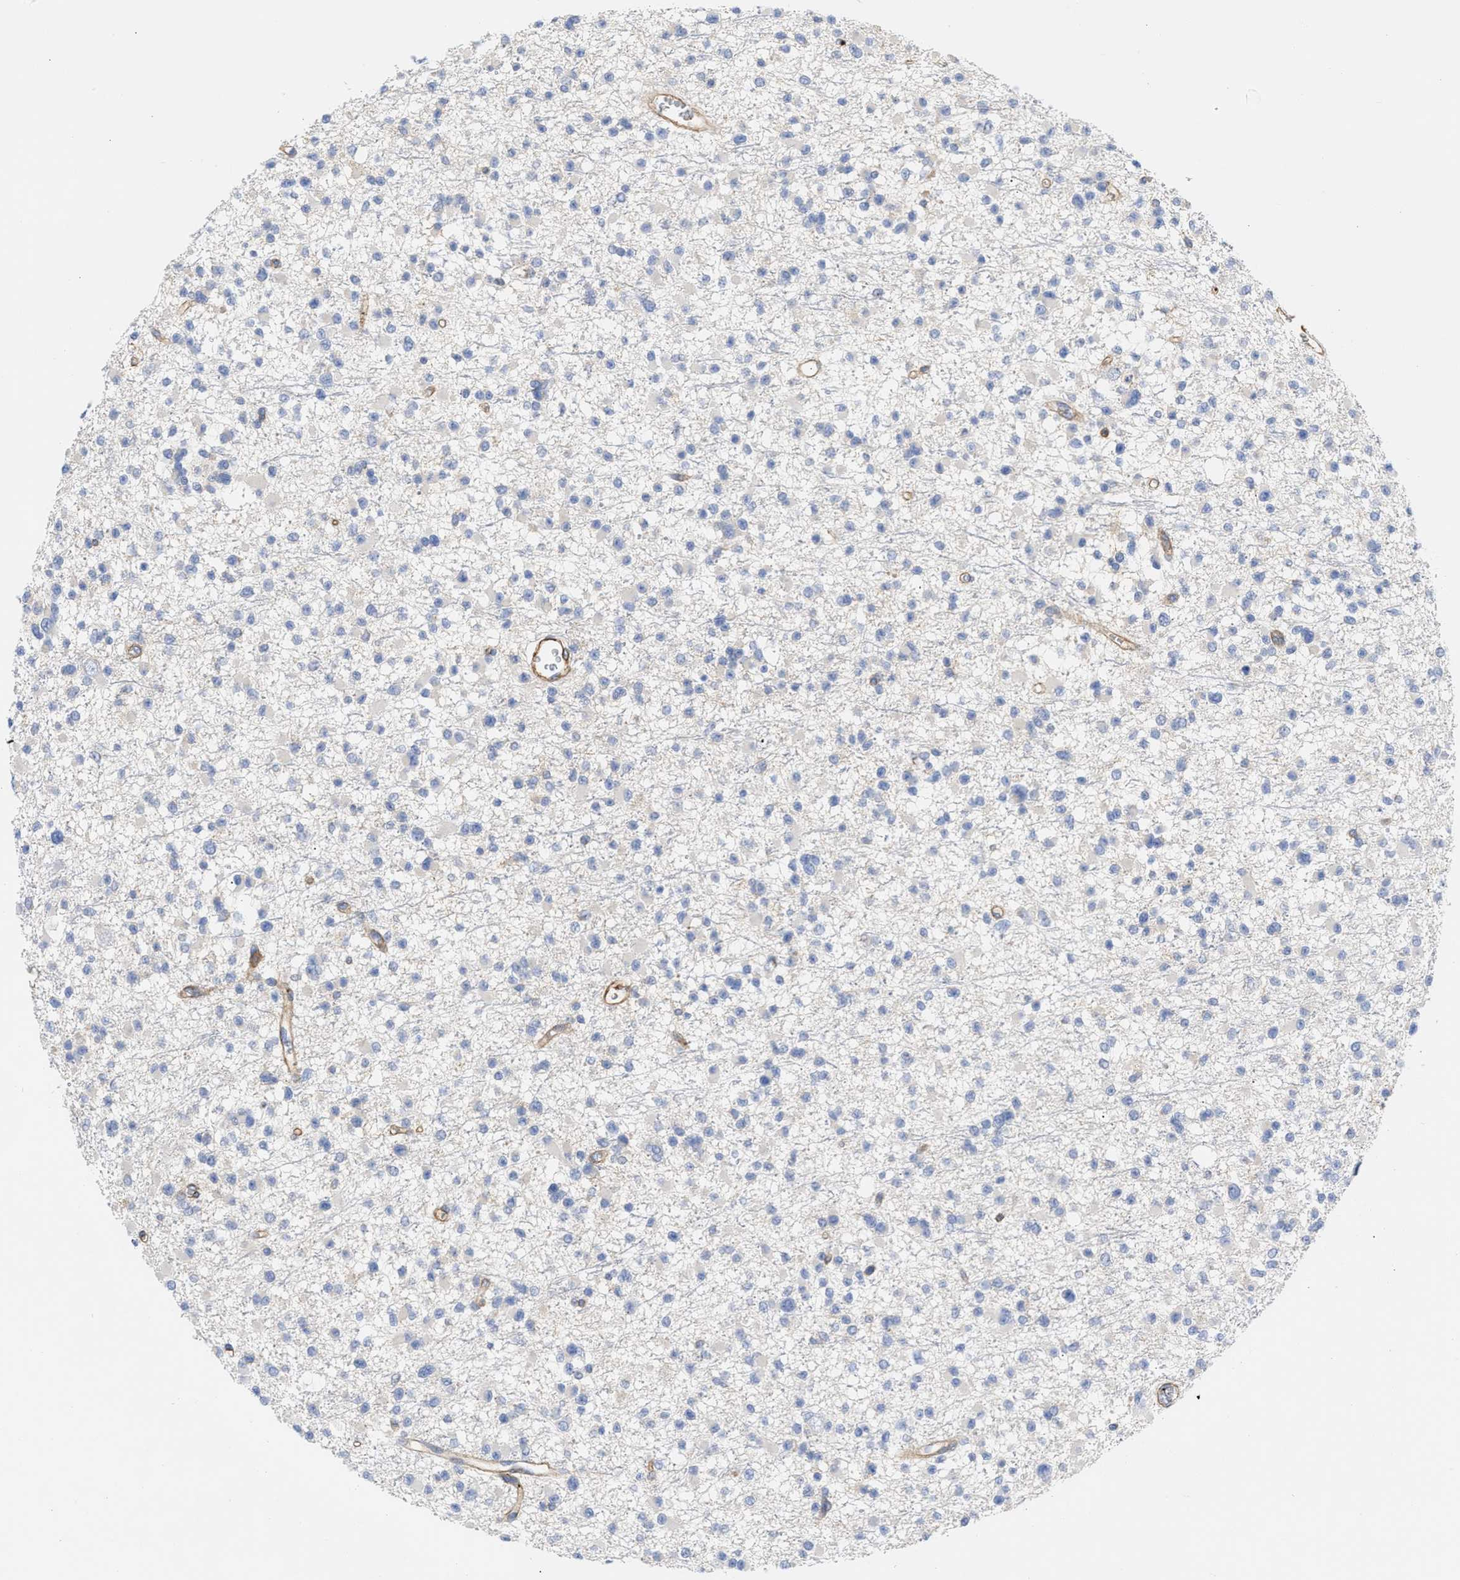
{"staining": {"intensity": "negative", "quantity": "none", "location": "none"}, "tissue": "glioma", "cell_type": "Tumor cells", "image_type": "cancer", "snomed": [{"axis": "morphology", "description": "Glioma, malignant, Low grade"}, {"axis": "topography", "description": "Brain"}], "caption": "Micrograph shows no protein expression in tumor cells of malignant glioma (low-grade) tissue.", "gene": "HS3ST5", "patient": {"sex": "female", "age": 22}}